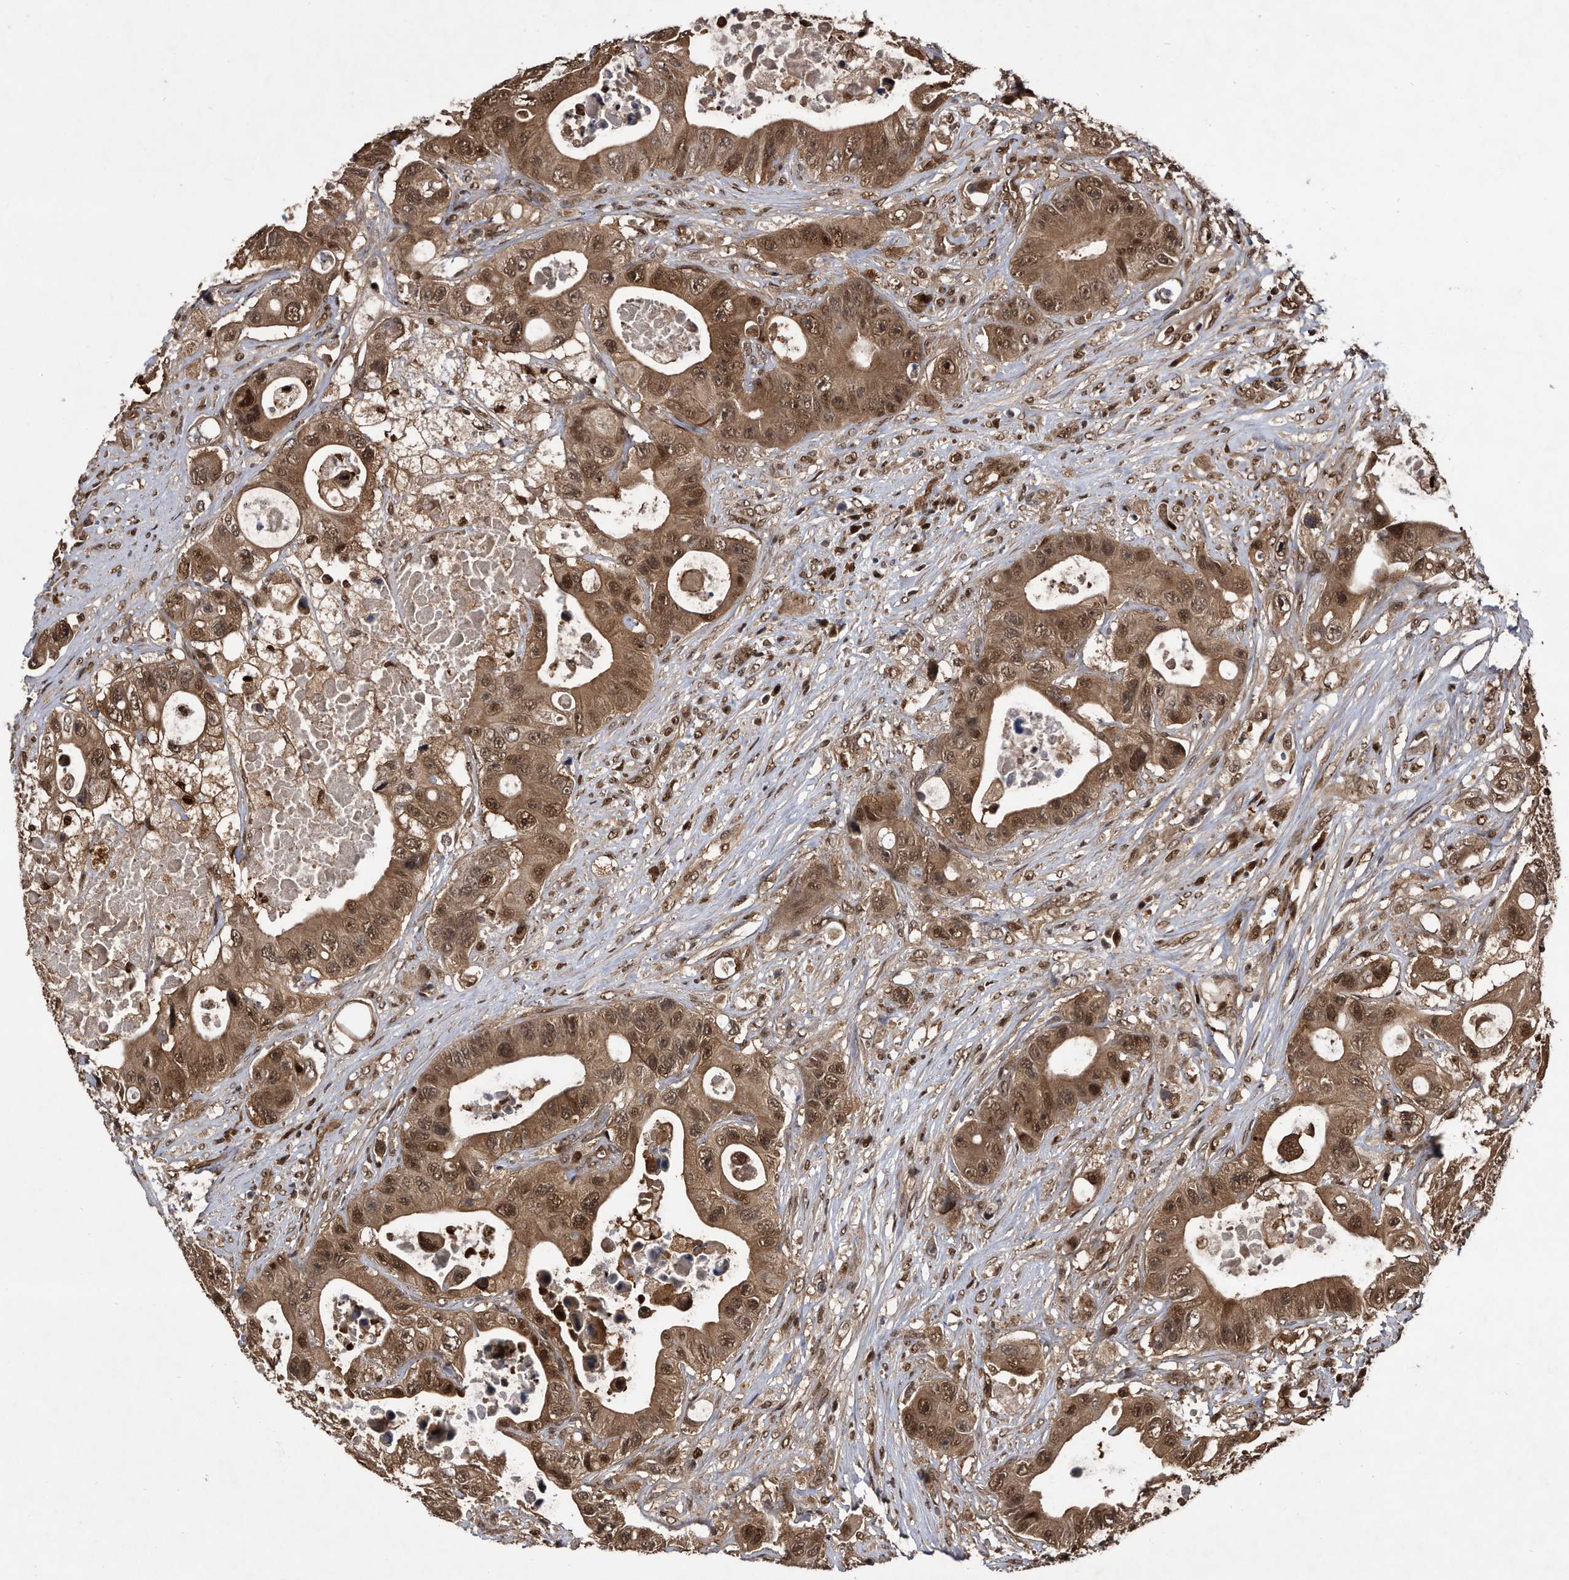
{"staining": {"intensity": "moderate", "quantity": ">75%", "location": "cytoplasmic/membranous,nuclear"}, "tissue": "colorectal cancer", "cell_type": "Tumor cells", "image_type": "cancer", "snomed": [{"axis": "morphology", "description": "Adenocarcinoma, NOS"}, {"axis": "topography", "description": "Colon"}], "caption": "IHC image of neoplastic tissue: adenocarcinoma (colorectal) stained using immunohistochemistry (IHC) shows medium levels of moderate protein expression localized specifically in the cytoplasmic/membranous and nuclear of tumor cells, appearing as a cytoplasmic/membranous and nuclear brown color.", "gene": "RAD23B", "patient": {"sex": "female", "age": 46}}